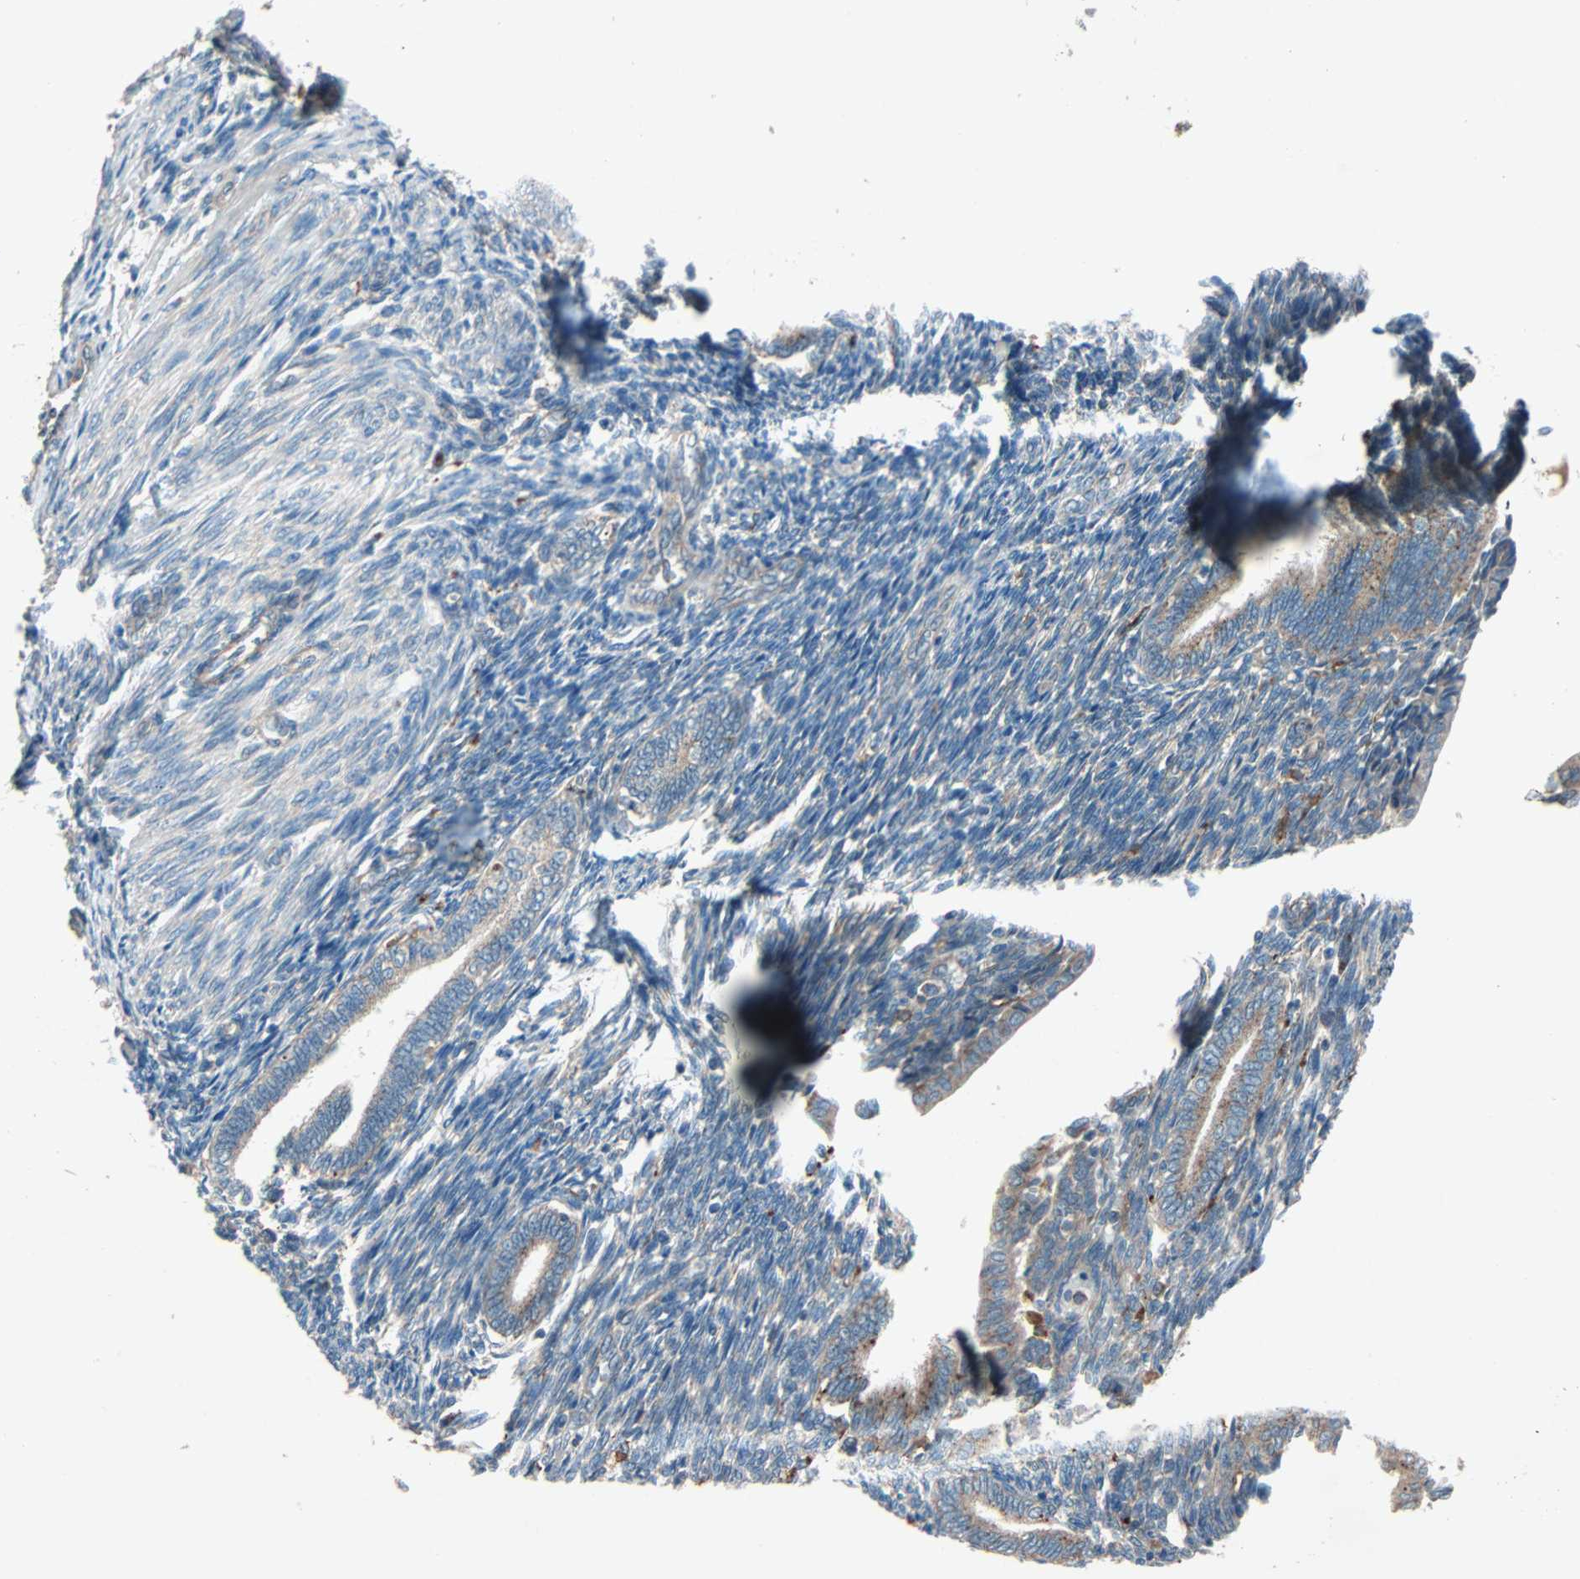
{"staining": {"intensity": "moderate", "quantity": "25%-75%", "location": "cytoplasmic/membranous"}, "tissue": "endometrium", "cell_type": "Cells in endometrial stroma", "image_type": "normal", "snomed": [{"axis": "morphology", "description": "Normal tissue, NOS"}, {"axis": "topography", "description": "Endometrium"}], "caption": "A medium amount of moderate cytoplasmic/membranous positivity is appreciated in approximately 25%-75% of cells in endometrial stroma in normal endometrium. (Stains: DAB (3,3'-diaminobenzidine) in brown, nuclei in blue, Microscopy: brightfield microscopy at high magnification).", "gene": "PHYH", "patient": {"sex": "female", "age": 27}}